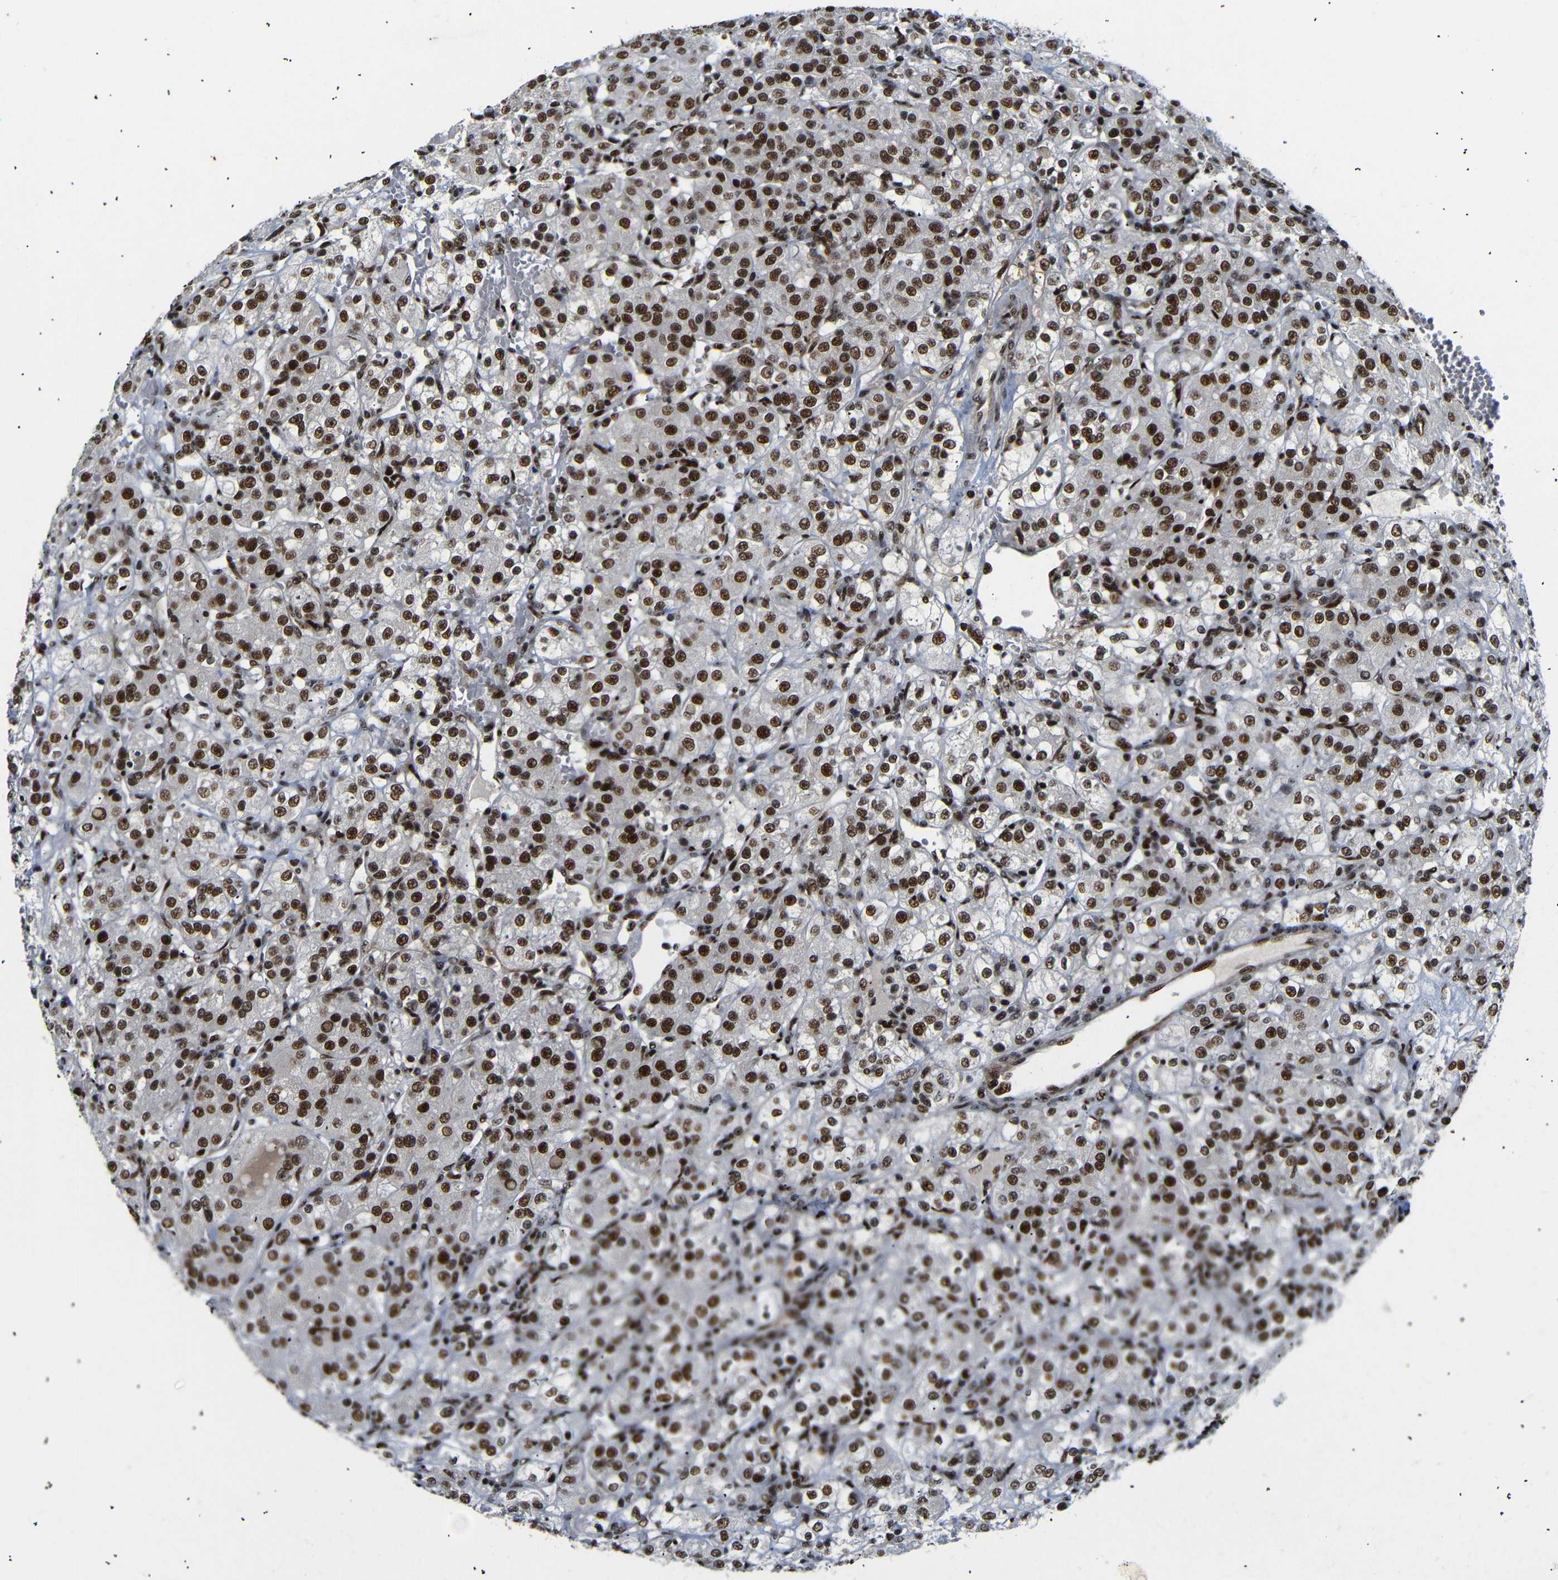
{"staining": {"intensity": "strong", "quantity": ">75%", "location": "nuclear"}, "tissue": "renal cancer", "cell_type": "Tumor cells", "image_type": "cancer", "snomed": [{"axis": "morphology", "description": "Normal tissue, NOS"}, {"axis": "morphology", "description": "Adenocarcinoma, NOS"}, {"axis": "topography", "description": "Kidney"}], "caption": "Immunohistochemical staining of human renal cancer shows strong nuclear protein expression in approximately >75% of tumor cells.", "gene": "SETDB2", "patient": {"sex": "male", "age": 61}}